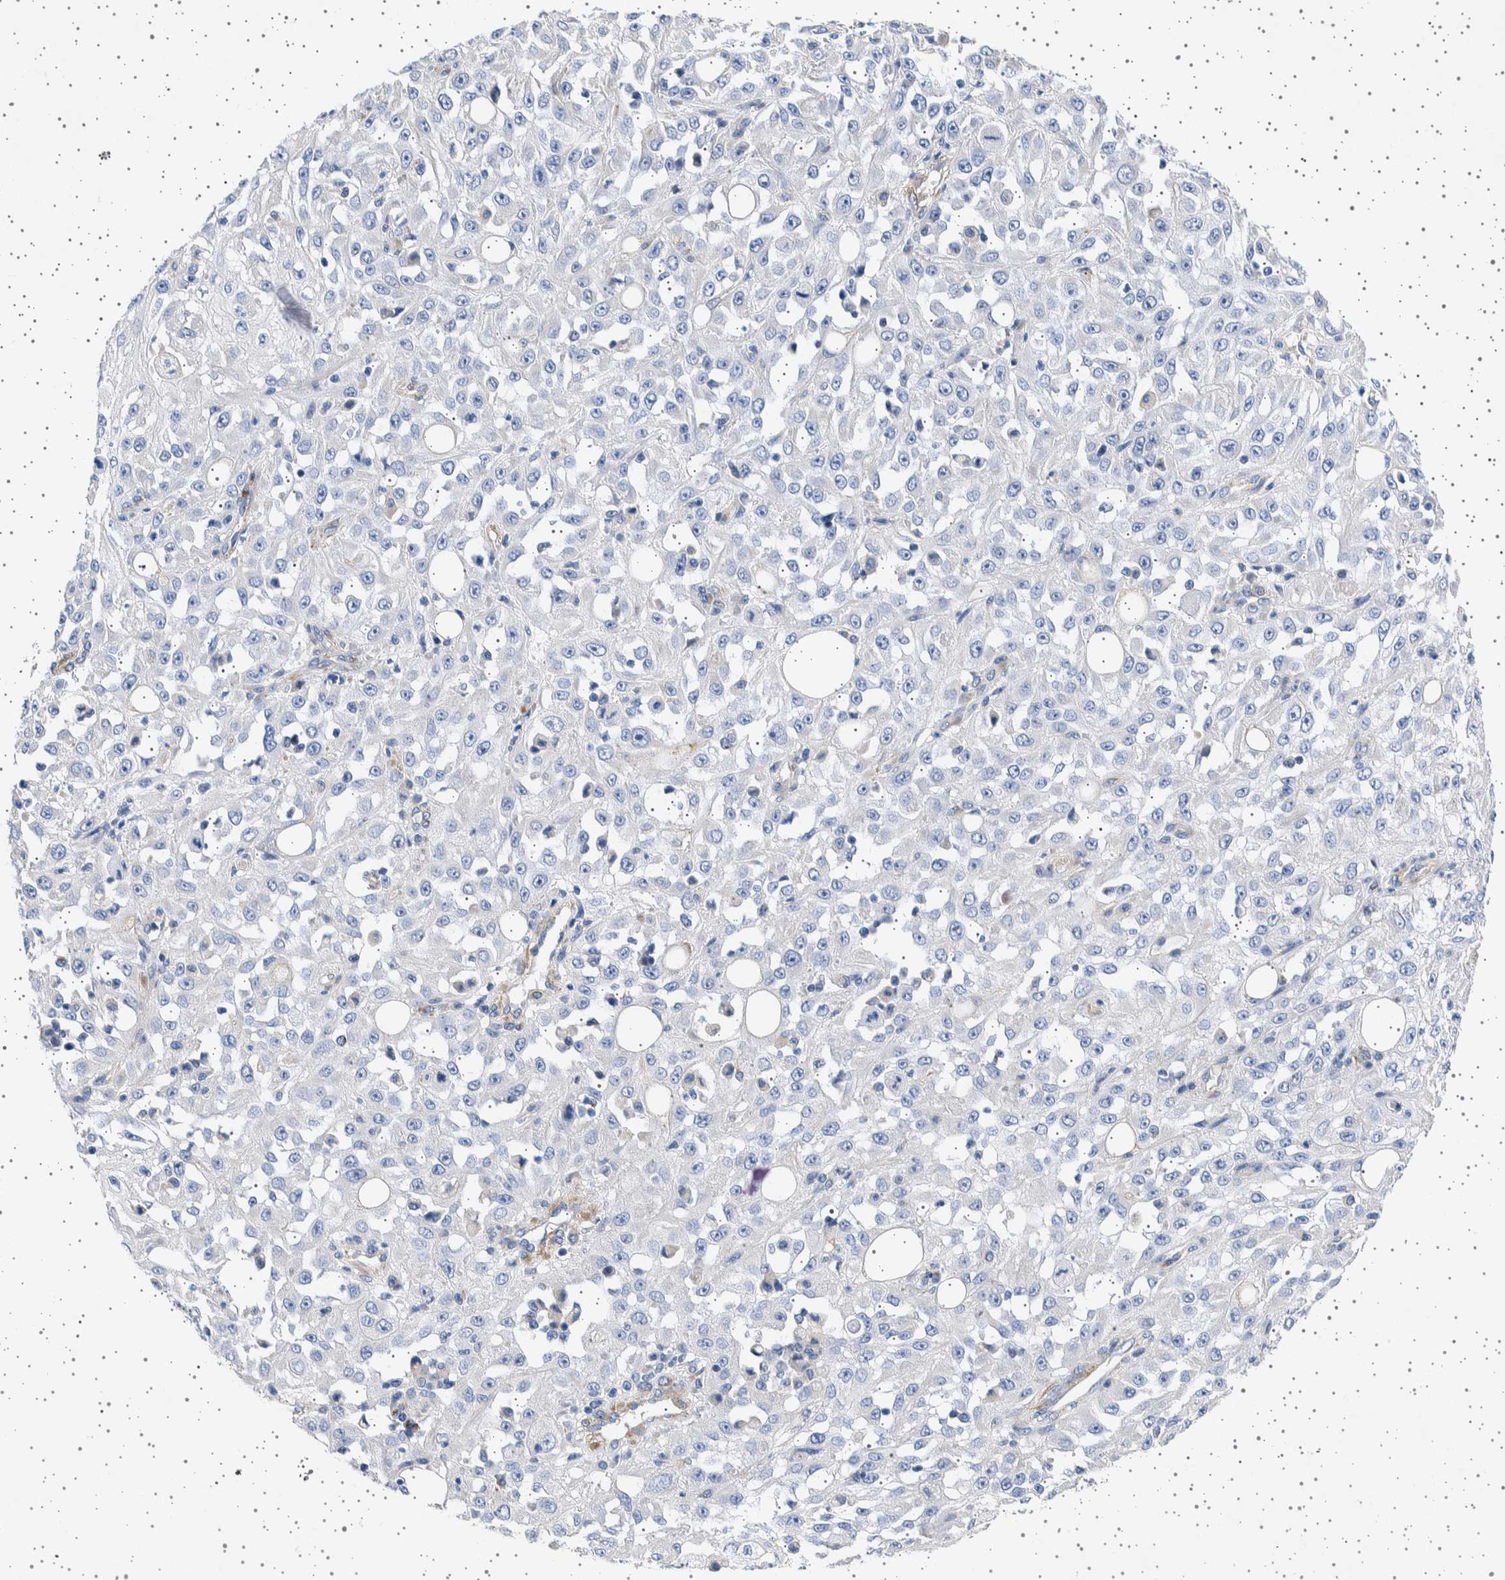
{"staining": {"intensity": "negative", "quantity": "none", "location": "none"}, "tissue": "skin cancer", "cell_type": "Tumor cells", "image_type": "cancer", "snomed": [{"axis": "morphology", "description": "Squamous cell carcinoma, NOS"}, {"axis": "morphology", "description": "Squamous cell carcinoma, metastatic, NOS"}, {"axis": "topography", "description": "Skin"}, {"axis": "topography", "description": "Lymph node"}], "caption": "The micrograph displays no significant positivity in tumor cells of skin squamous cell carcinoma. (DAB (3,3'-diaminobenzidine) immunohistochemistry (IHC) visualized using brightfield microscopy, high magnification).", "gene": "SEPTIN4", "patient": {"sex": "male", "age": 75}}